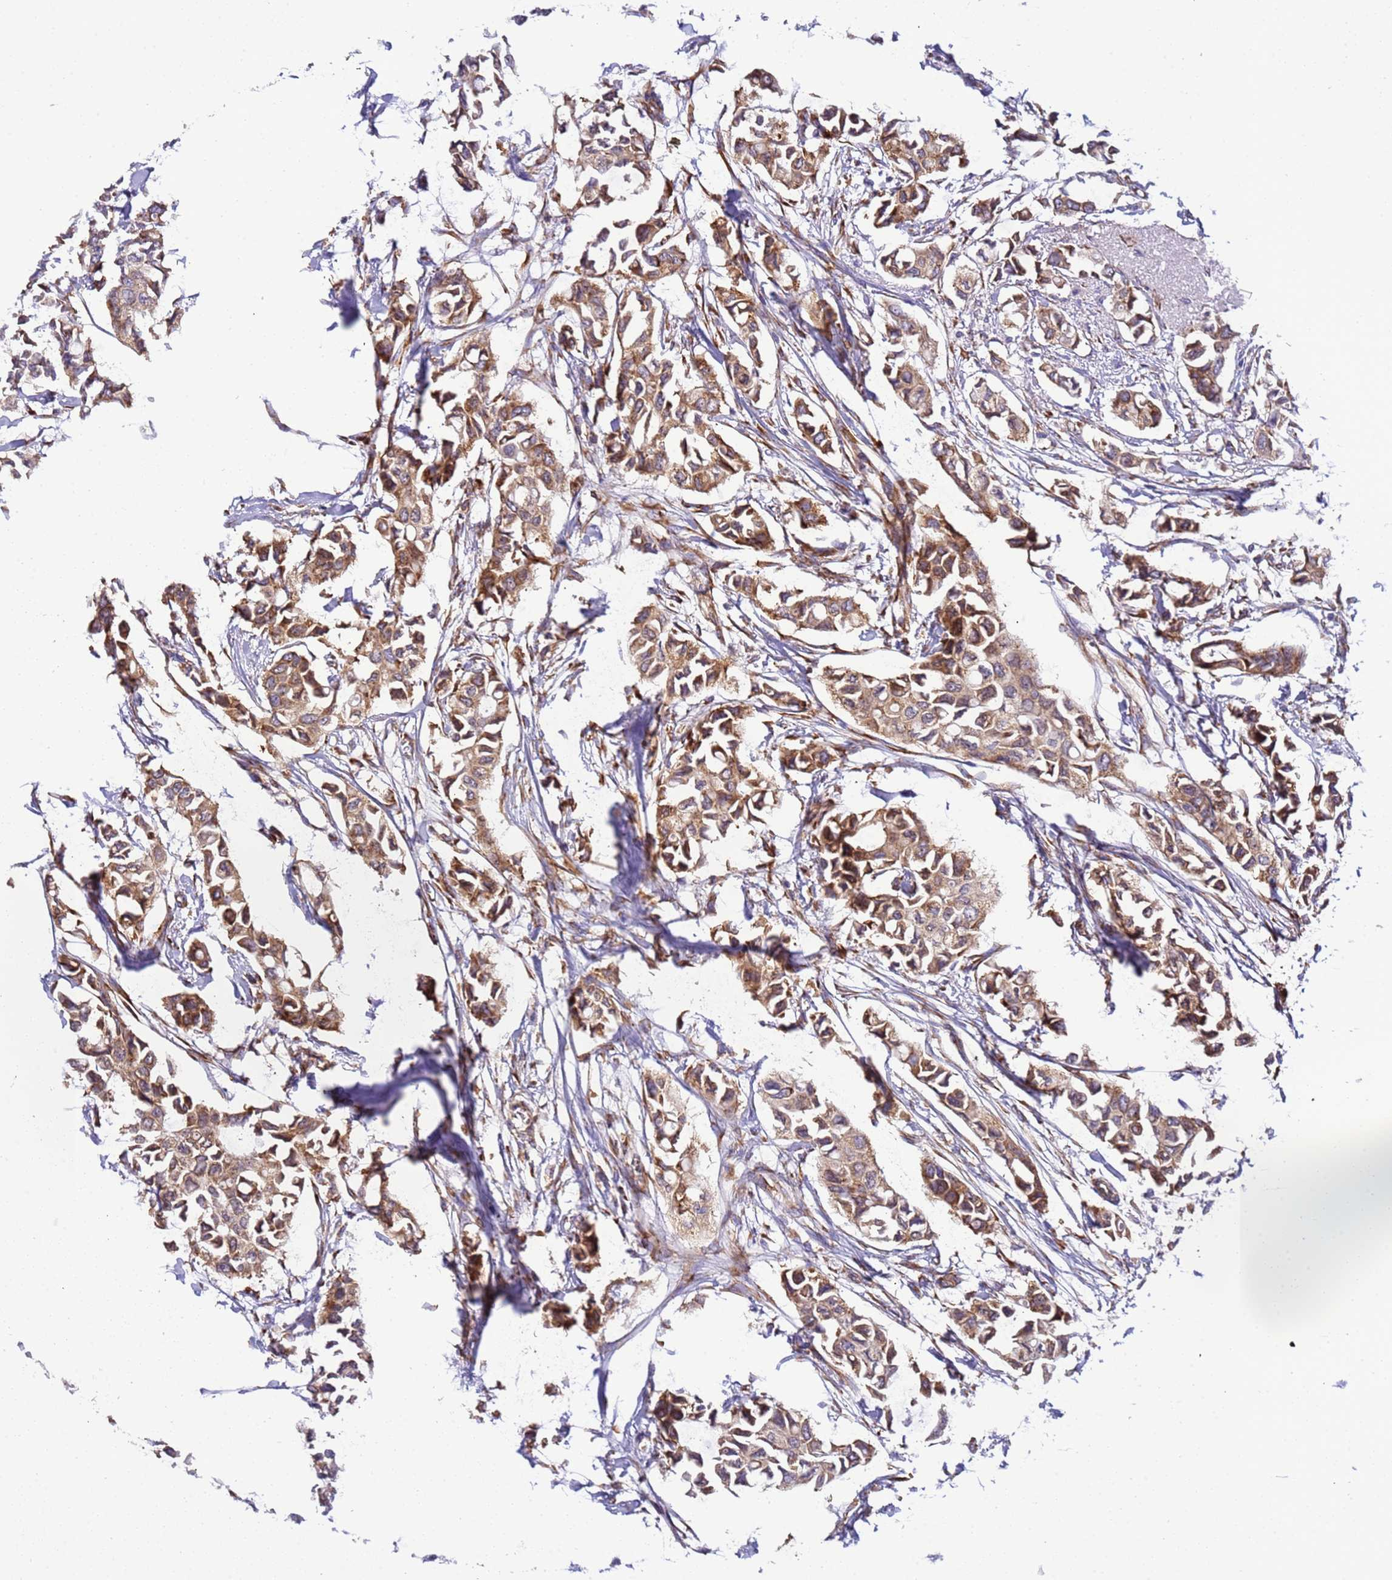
{"staining": {"intensity": "moderate", "quantity": ">75%", "location": "cytoplasmic/membranous"}, "tissue": "breast cancer", "cell_type": "Tumor cells", "image_type": "cancer", "snomed": [{"axis": "morphology", "description": "Duct carcinoma"}, {"axis": "topography", "description": "Breast"}], "caption": "Immunohistochemical staining of human breast cancer (intraductal carcinoma) exhibits medium levels of moderate cytoplasmic/membranous protein staining in approximately >75% of tumor cells.", "gene": "RPL36", "patient": {"sex": "female", "age": 41}}